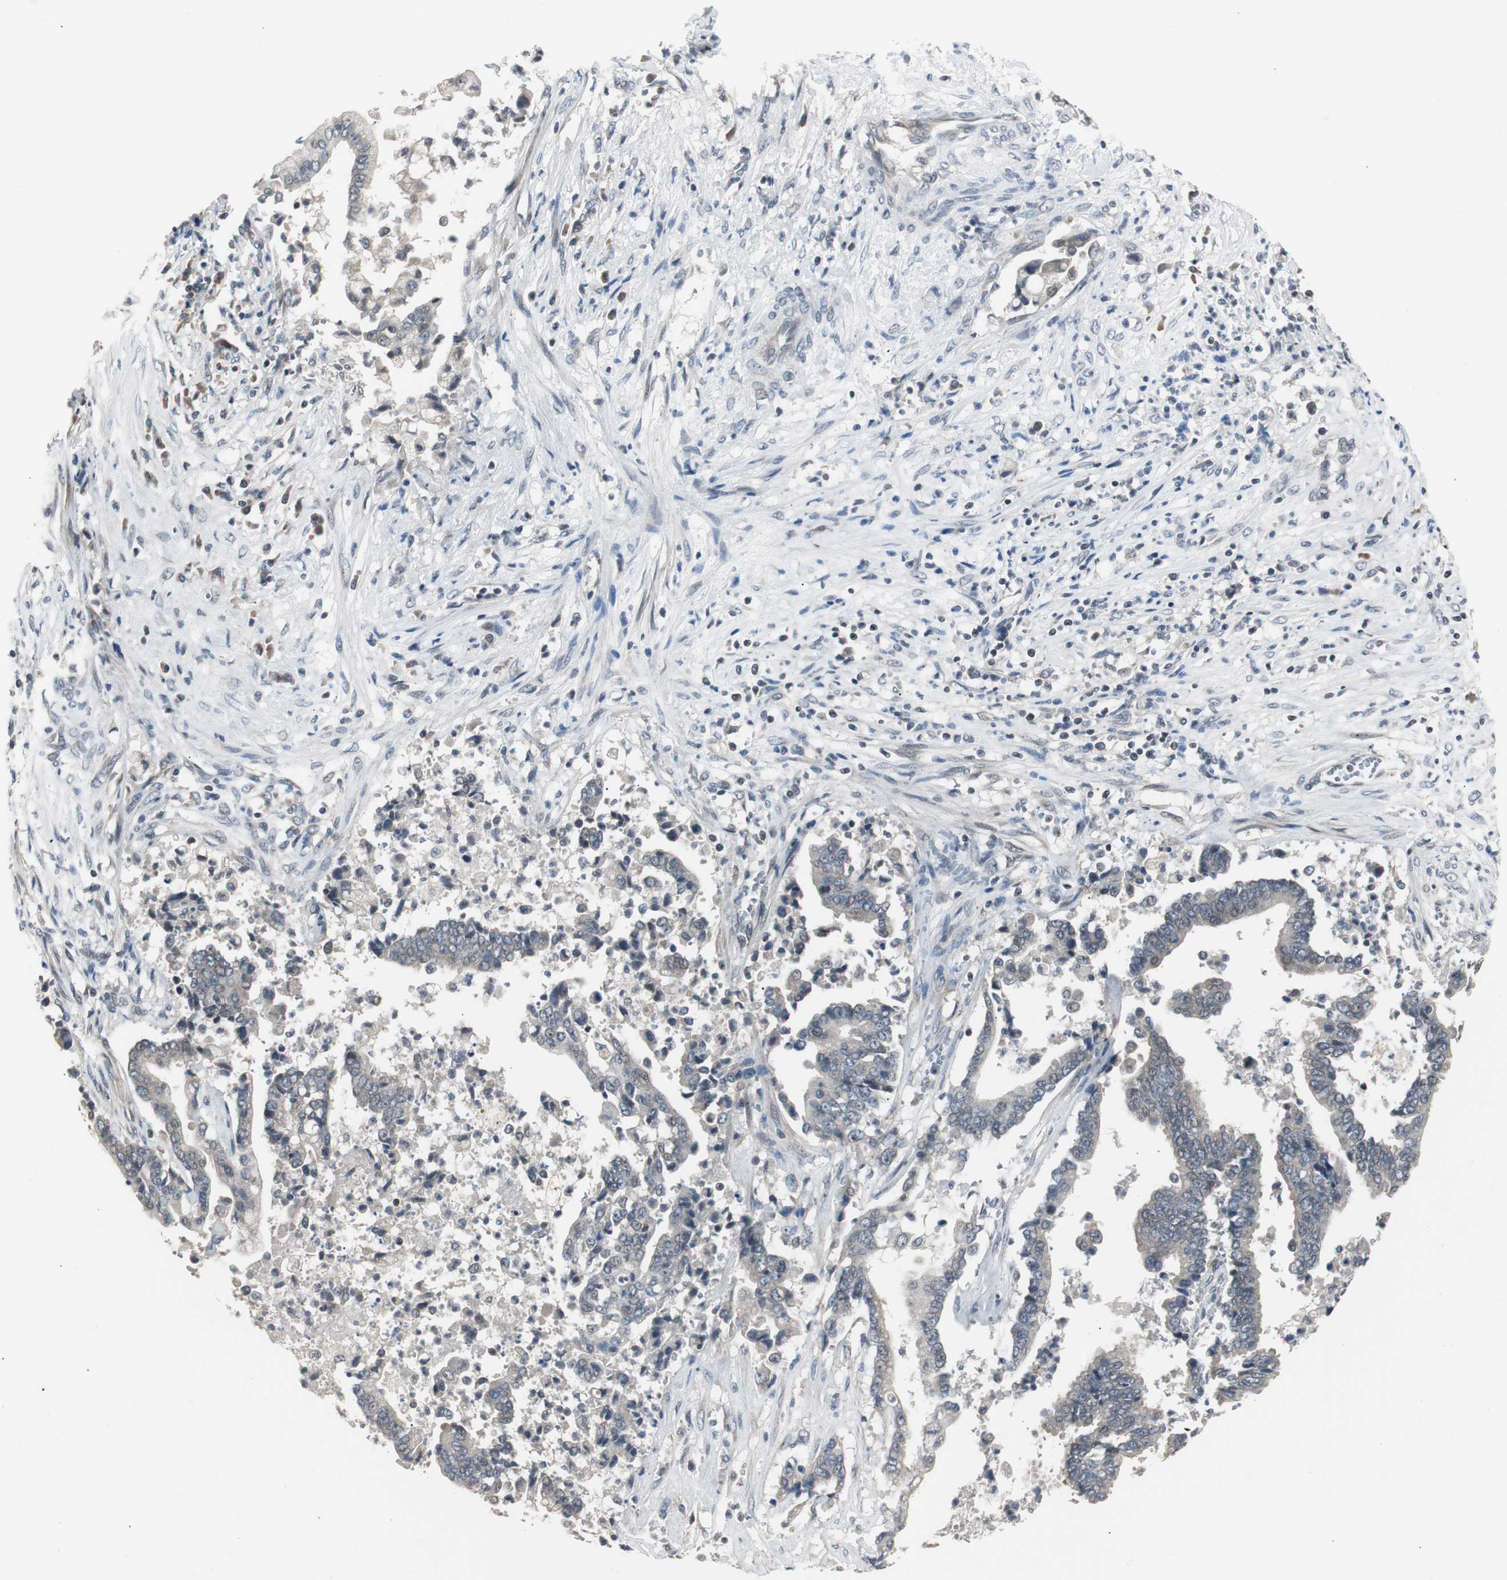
{"staining": {"intensity": "weak", "quantity": ">75%", "location": "cytoplasmic/membranous"}, "tissue": "liver cancer", "cell_type": "Tumor cells", "image_type": "cancer", "snomed": [{"axis": "morphology", "description": "Cholangiocarcinoma"}, {"axis": "topography", "description": "Liver"}], "caption": "Weak cytoplasmic/membranous expression for a protein is present in about >75% of tumor cells of cholangiocarcinoma (liver) using immunohistochemistry.", "gene": "ZMPSTE24", "patient": {"sex": "male", "age": 57}}